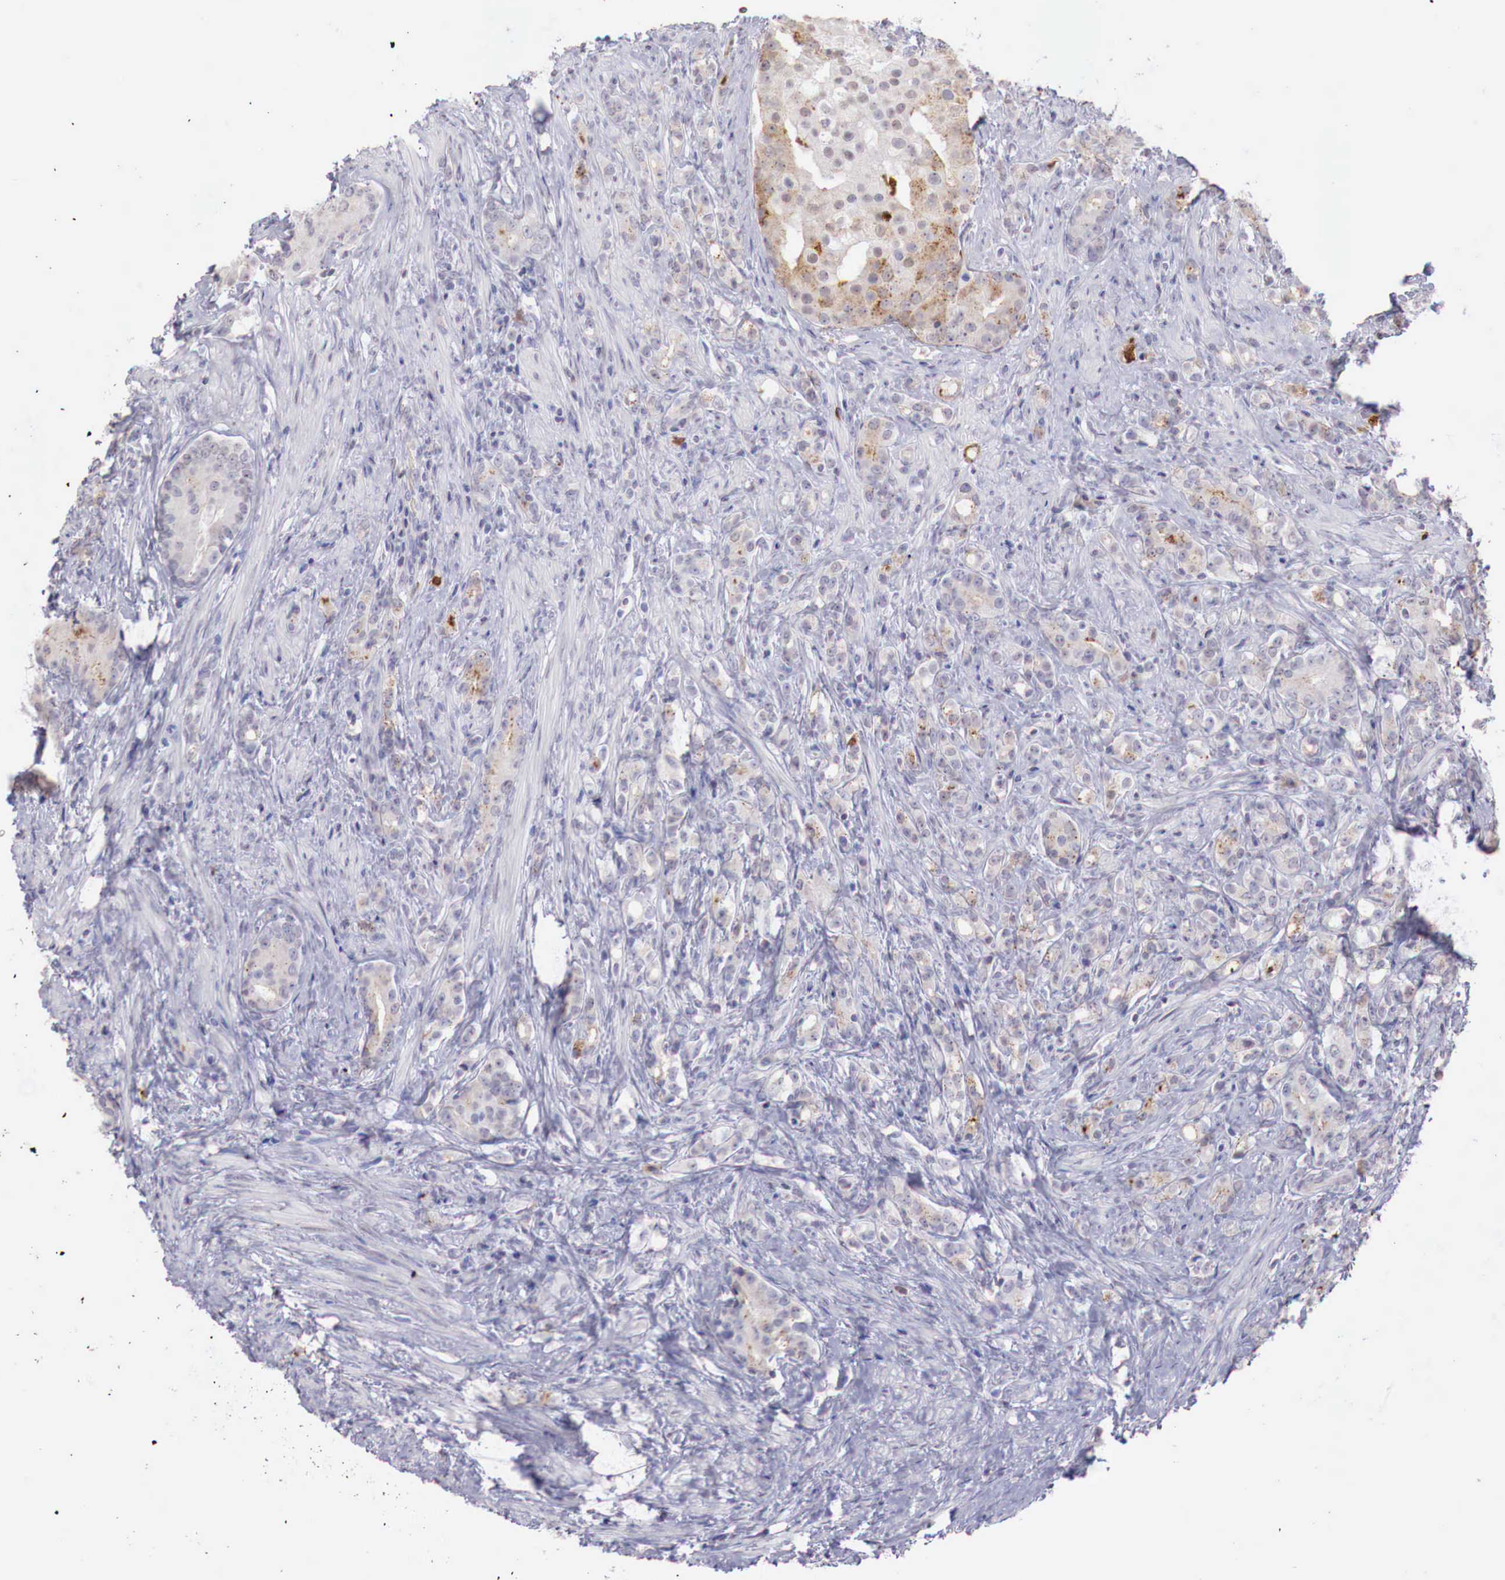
{"staining": {"intensity": "weak", "quantity": "25%-75%", "location": "cytoplasmic/membranous"}, "tissue": "prostate cancer", "cell_type": "Tumor cells", "image_type": "cancer", "snomed": [{"axis": "morphology", "description": "Adenocarcinoma, Medium grade"}, {"axis": "topography", "description": "Prostate"}], "caption": "Tumor cells demonstrate low levels of weak cytoplasmic/membranous positivity in approximately 25%-75% of cells in human prostate cancer.", "gene": "XPNPEP2", "patient": {"sex": "male", "age": 59}}